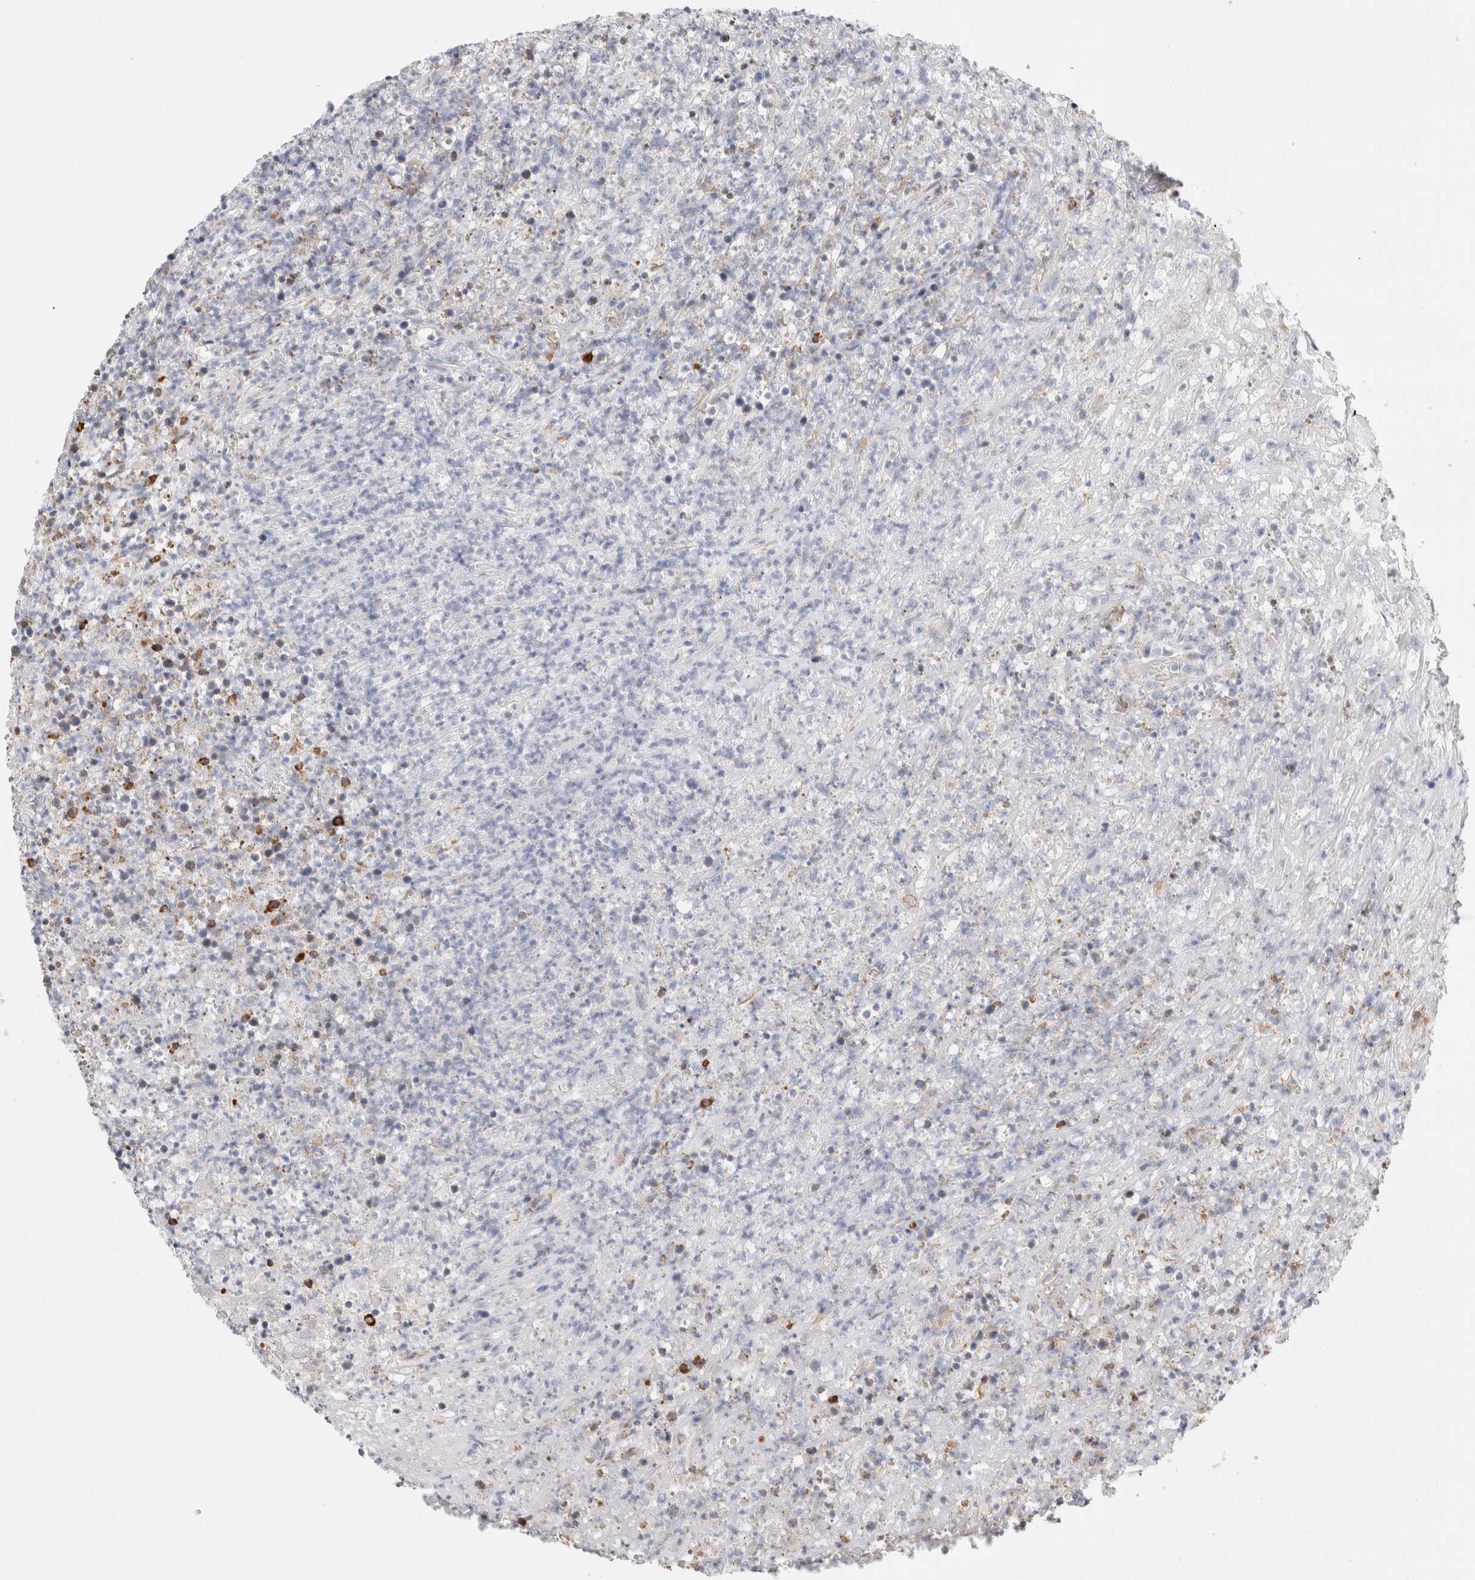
{"staining": {"intensity": "negative", "quantity": "none", "location": "none"}, "tissue": "lymphoma", "cell_type": "Tumor cells", "image_type": "cancer", "snomed": [{"axis": "morphology", "description": "Malignant lymphoma, non-Hodgkin's type, High grade"}, {"axis": "topography", "description": "Colon"}], "caption": "Immunohistochemistry (IHC) image of neoplastic tissue: malignant lymphoma, non-Hodgkin's type (high-grade) stained with DAB (3,3'-diaminobenzidine) demonstrates no significant protein staining in tumor cells.", "gene": "CSK", "patient": {"sex": "female", "age": 53}}